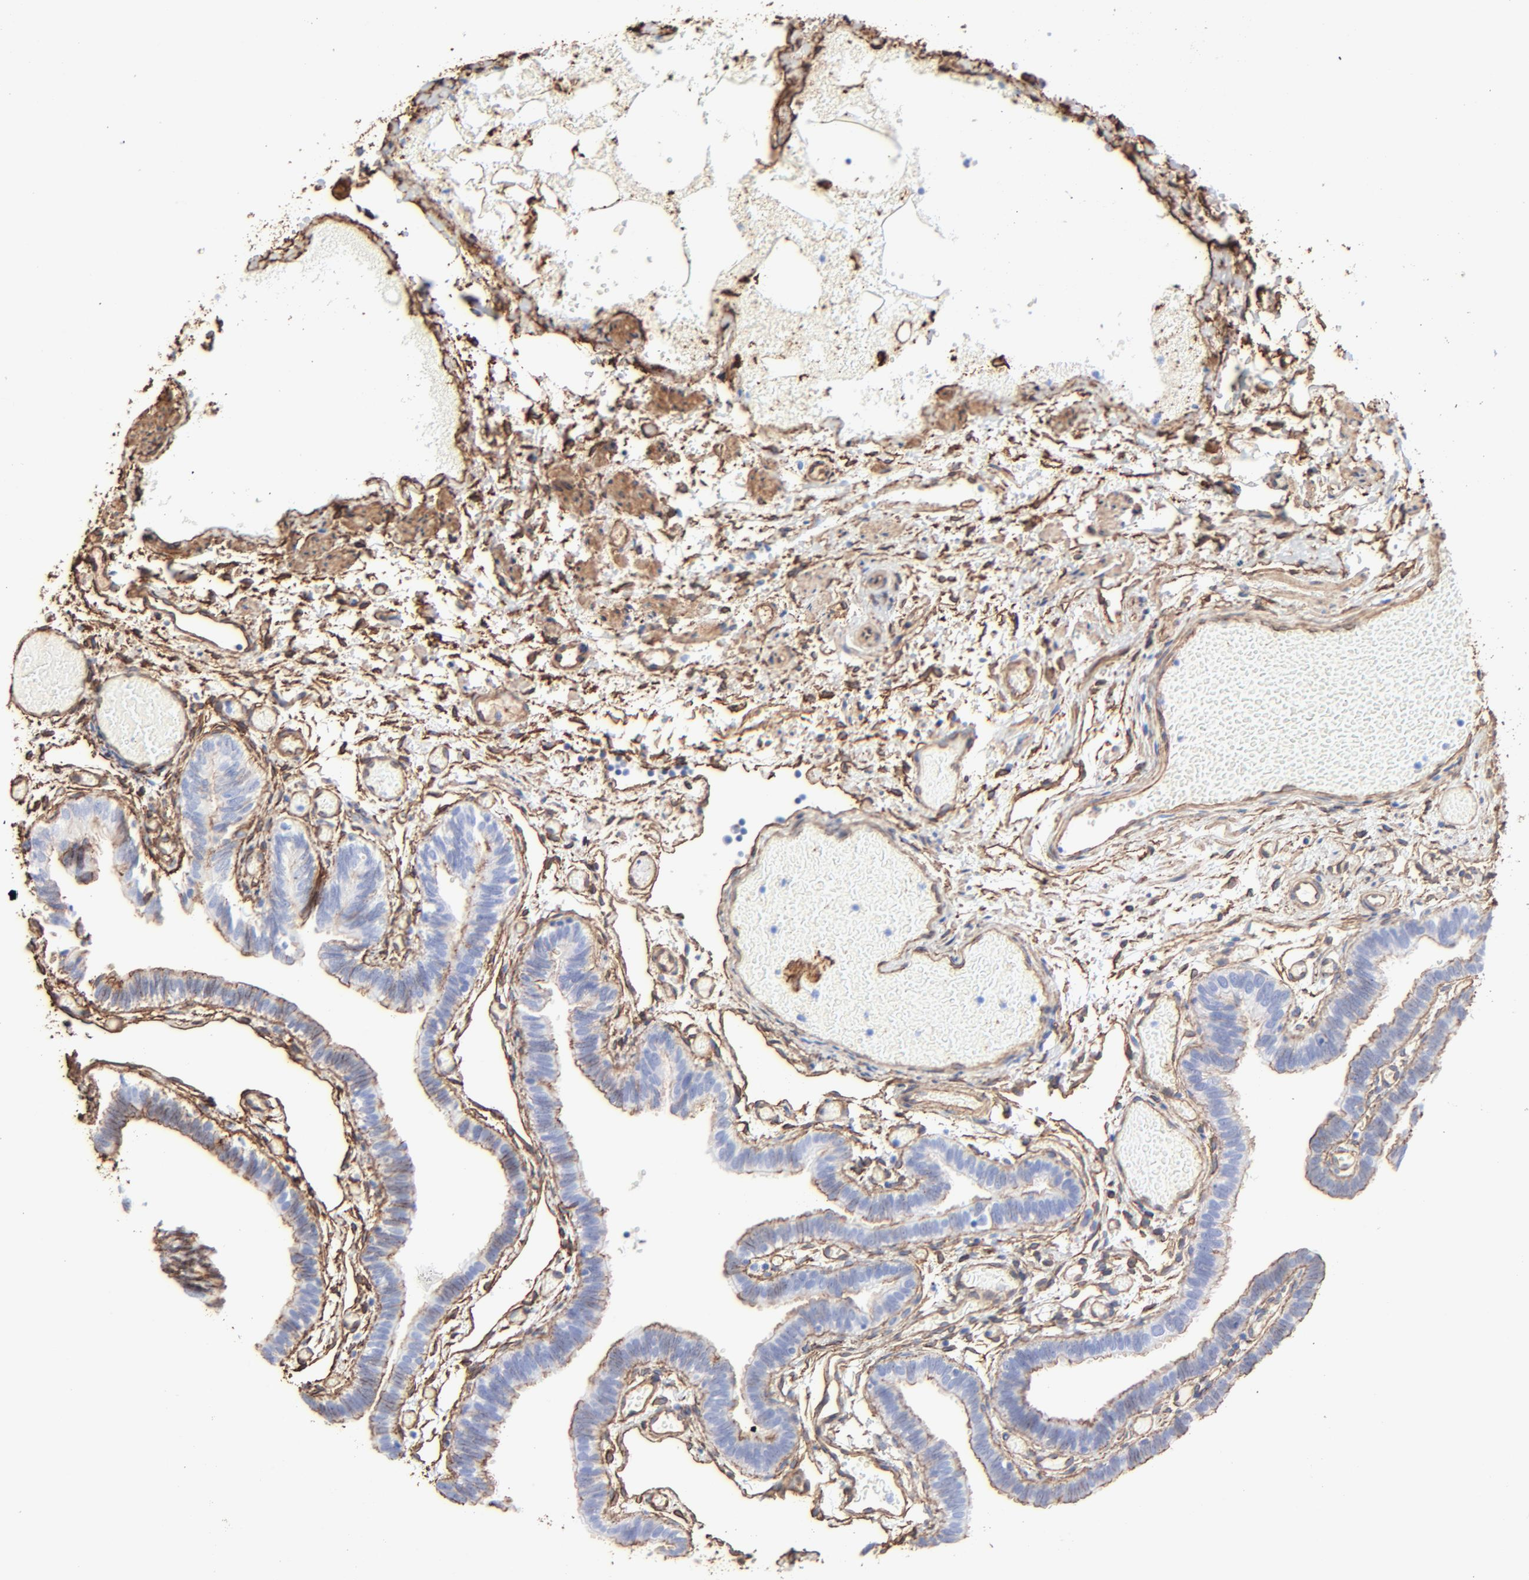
{"staining": {"intensity": "weak", "quantity": "<25%", "location": "cytoplasmic/membranous"}, "tissue": "fallopian tube", "cell_type": "Glandular cells", "image_type": "normal", "snomed": [{"axis": "morphology", "description": "Normal tissue, NOS"}, {"axis": "topography", "description": "Fallopian tube"}], "caption": "Protein analysis of benign fallopian tube shows no significant positivity in glandular cells.", "gene": "CAV1", "patient": {"sex": "female", "age": 29}}